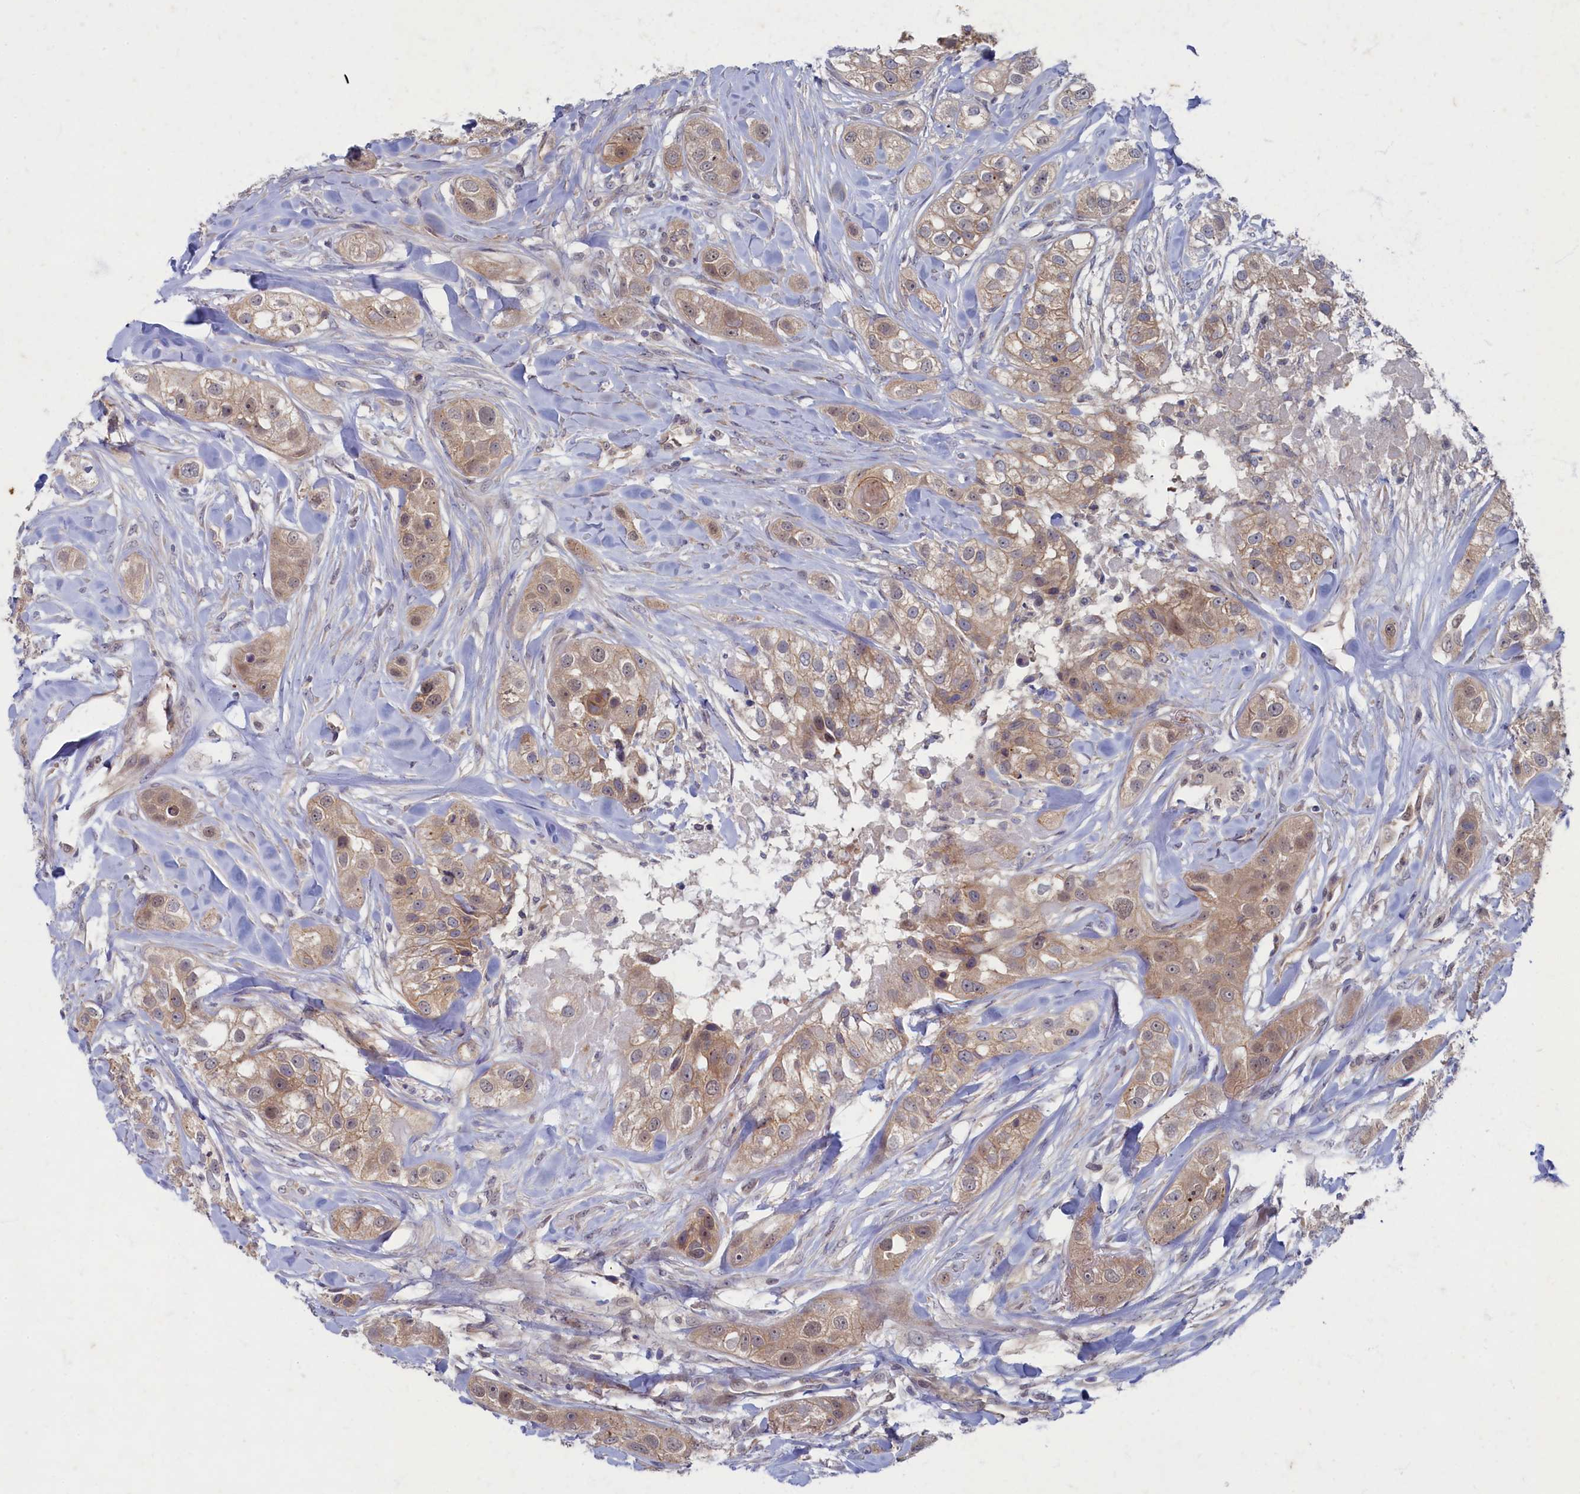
{"staining": {"intensity": "weak", "quantity": "25%-75%", "location": "cytoplasmic/membranous,nuclear"}, "tissue": "head and neck cancer", "cell_type": "Tumor cells", "image_type": "cancer", "snomed": [{"axis": "morphology", "description": "Normal tissue, NOS"}, {"axis": "morphology", "description": "Squamous cell carcinoma, NOS"}, {"axis": "topography", "description": "Skeletal muscle"}, {"axis": "topography", "description": "Head-Neck"}], "caption": "Human head and neck cancer stained for a protein (brown) exhibits weak cytoplasmic/membranous and nuclear positive expression in approximately 25%-75% of tumor cells.", "gene": "WDR59", "patient": {"sex": "male", "age": 51}}